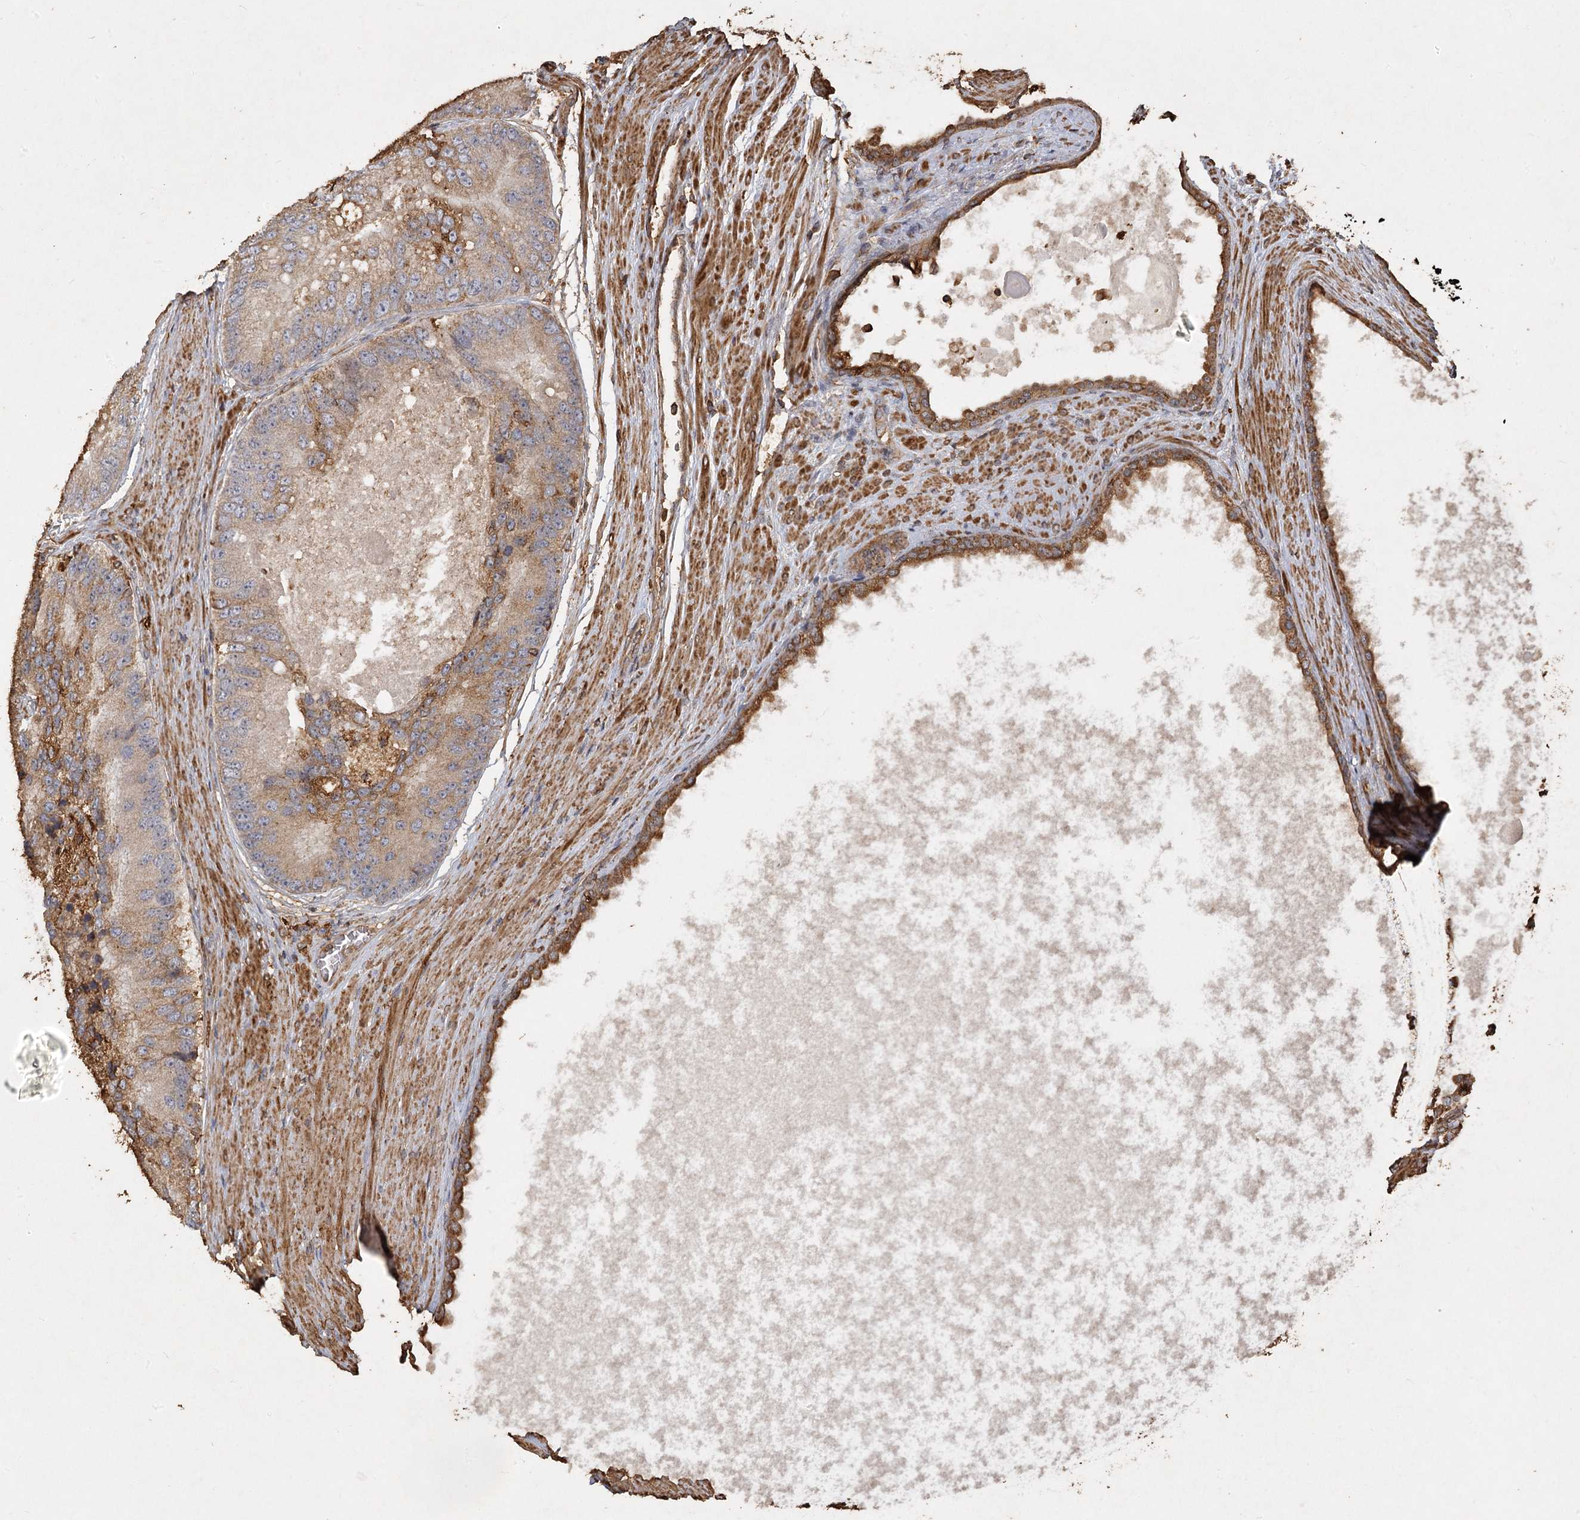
{"staining": {"intensity": "moderate", "quantity": ">75%", "location": "cytoplasmic/membranous"}, "tissue": "prostate cancer", "cell_type": "Tumor cells", "image_type": "cancer", "snomed": [{"axis": "morphology", "description": "Adenocarcinoma, High grade"}, {"axis": "topography", "description": "Prostate"}], "caption": "Immunohistochemical staining of prostate cancer (adenocarcinoma (high-grade)) displays medium levels of moderate cytoplasmic/membranous staining in about >75% of tumor cells.", "gene": "PIK3C2A", "patient": {"sex": "male", "age": 70}}